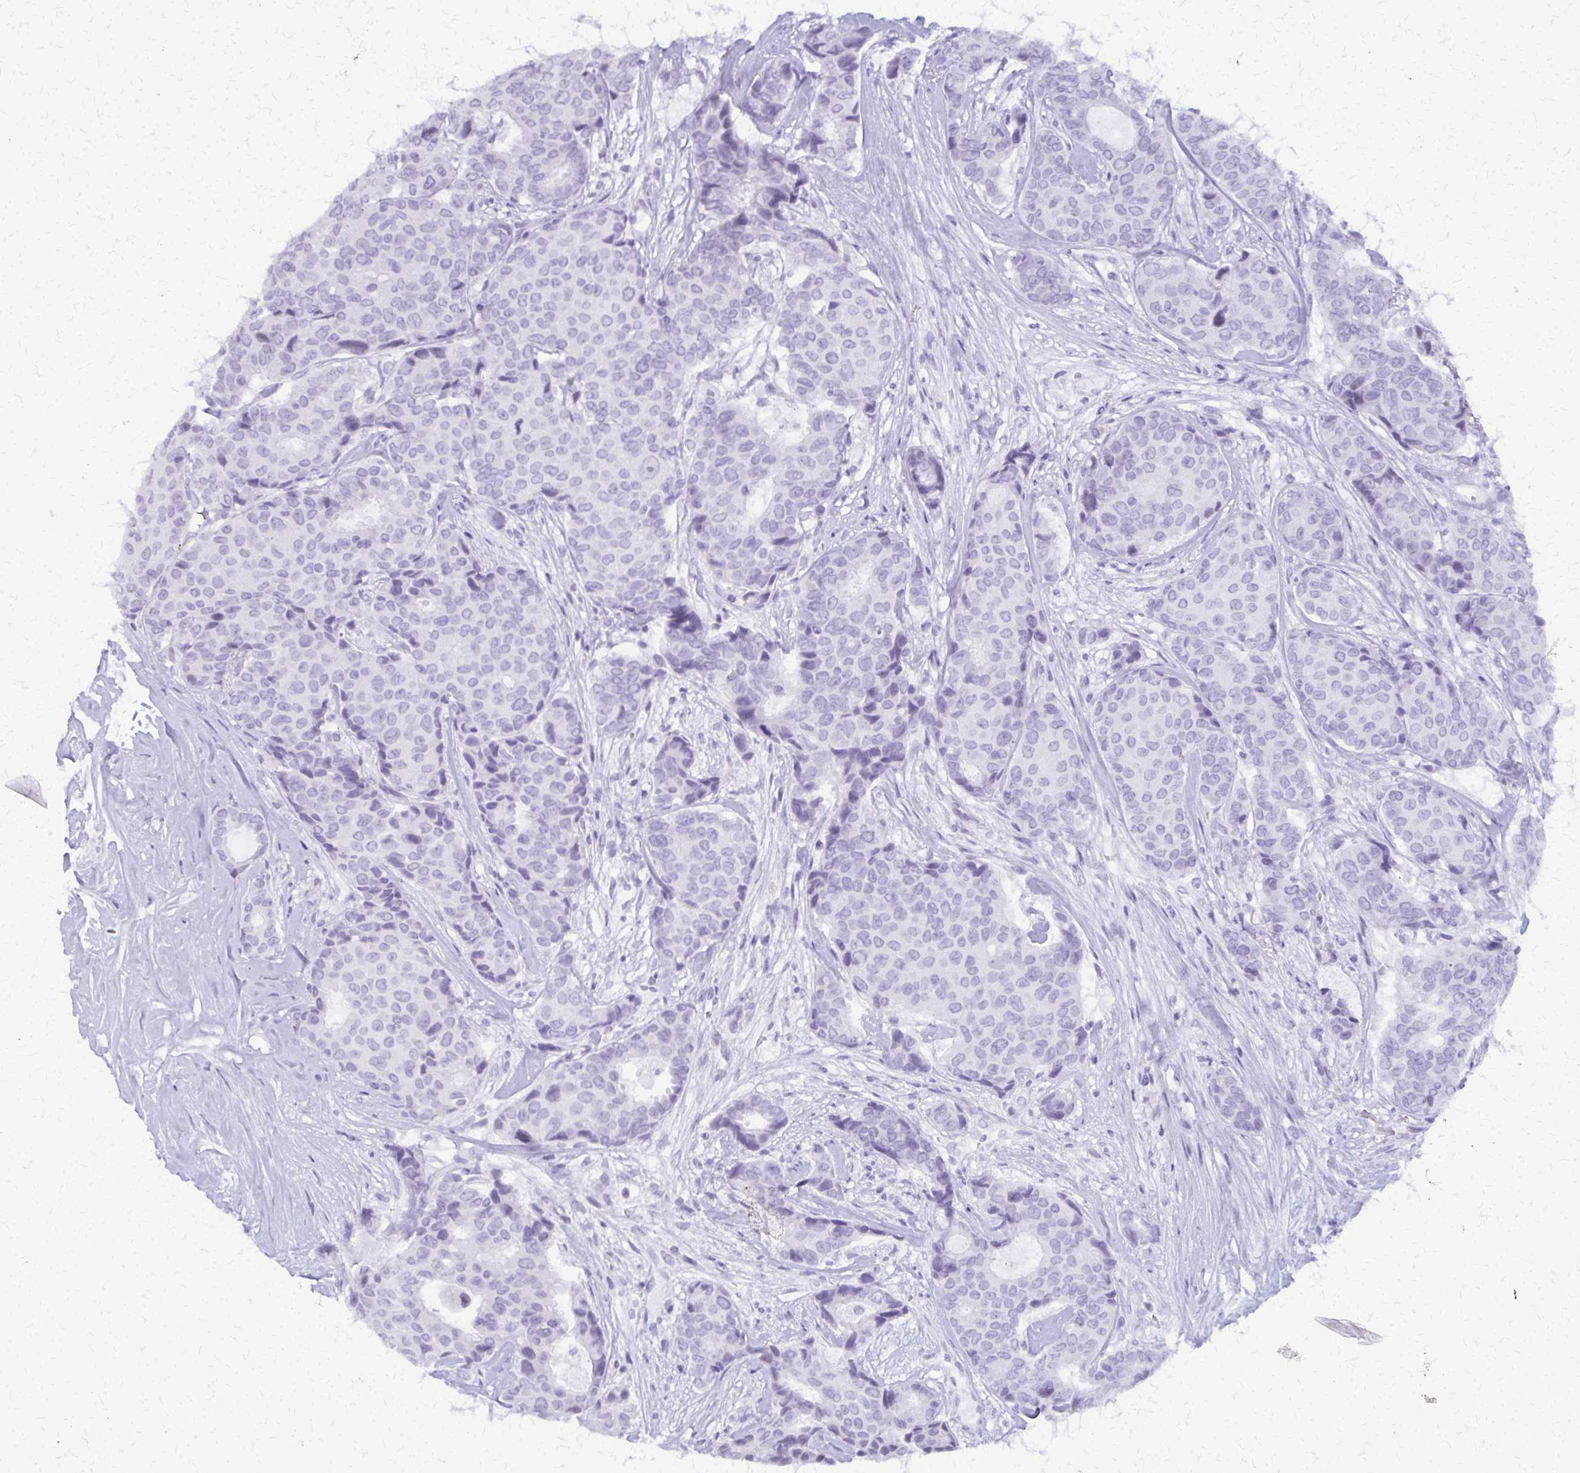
{"staining": {"intensity": "negative", "quantity": "none", "location": "none"}, "tissue": "breast cancer", "cell_type": "Tumor cells", "image_type": "cancer", "snomed": [{"axis": "morphology", "description": "Duct carcinoma"}, {"axis": "topography", "description": "Breast"}], "caption": "Immunohistochemistry micrograph of invasive ductal carcinoma (breast) stained for a protein (brown), which reveals no staining in tumor cells.", "gene": "FAM162B", "patient": {"sex": "female", "age": 75}}